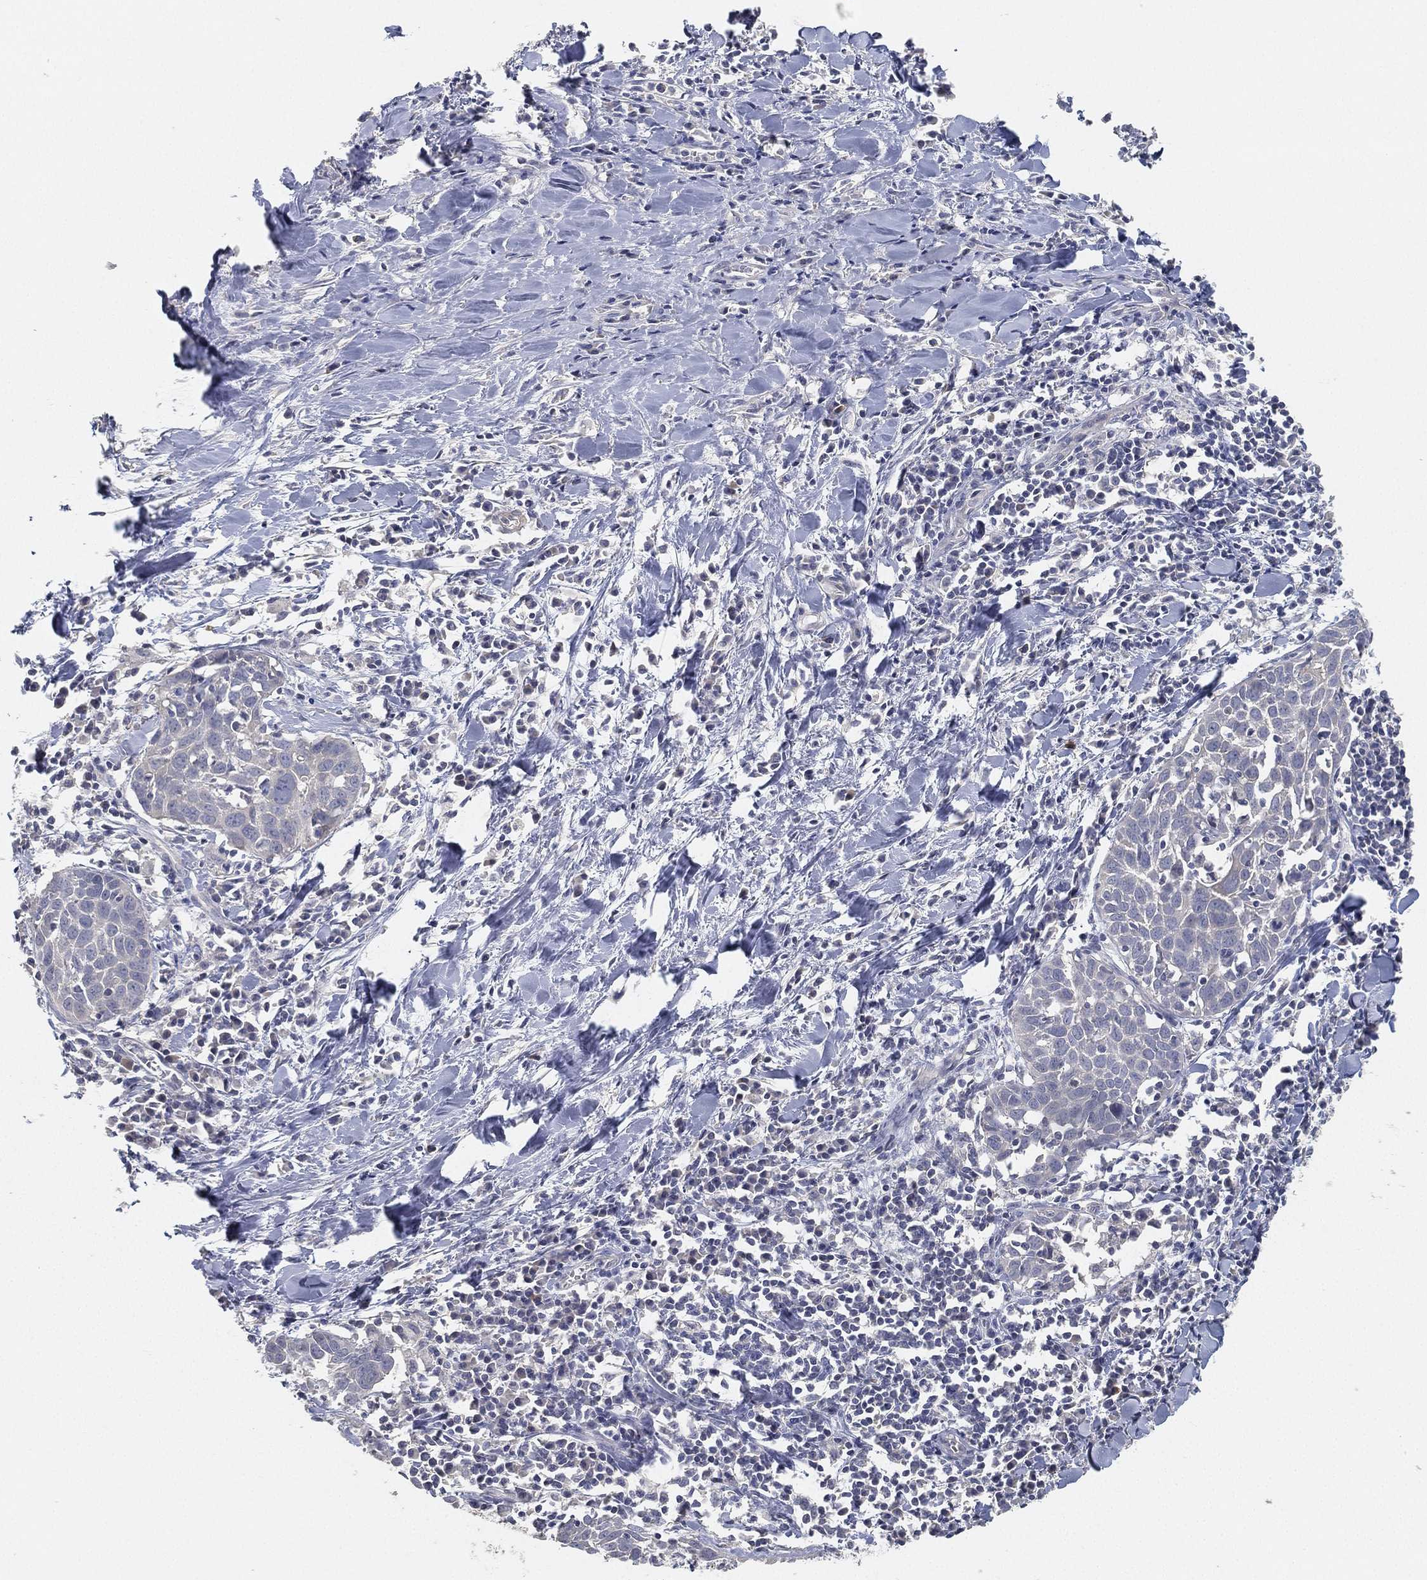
{"staining": {"intensity": "negative", "quantity": "none", "location": "none"}, "tissue": "lung cancer", "cell_type": "Tumor cells", "image_type": "cancer", "snomed": [{"axis": "morphology", "description": "Squamous cell carcinoma, NOS"}, {"axis": "topography", "description": "Lung"}], "caption": "Human squamous cell carcinoma (lung) stained for a protein using IHC demonstrates no staining in tumor cells.", "gene": "GPR61", "patient": {"sex": "male", "age": 57}}